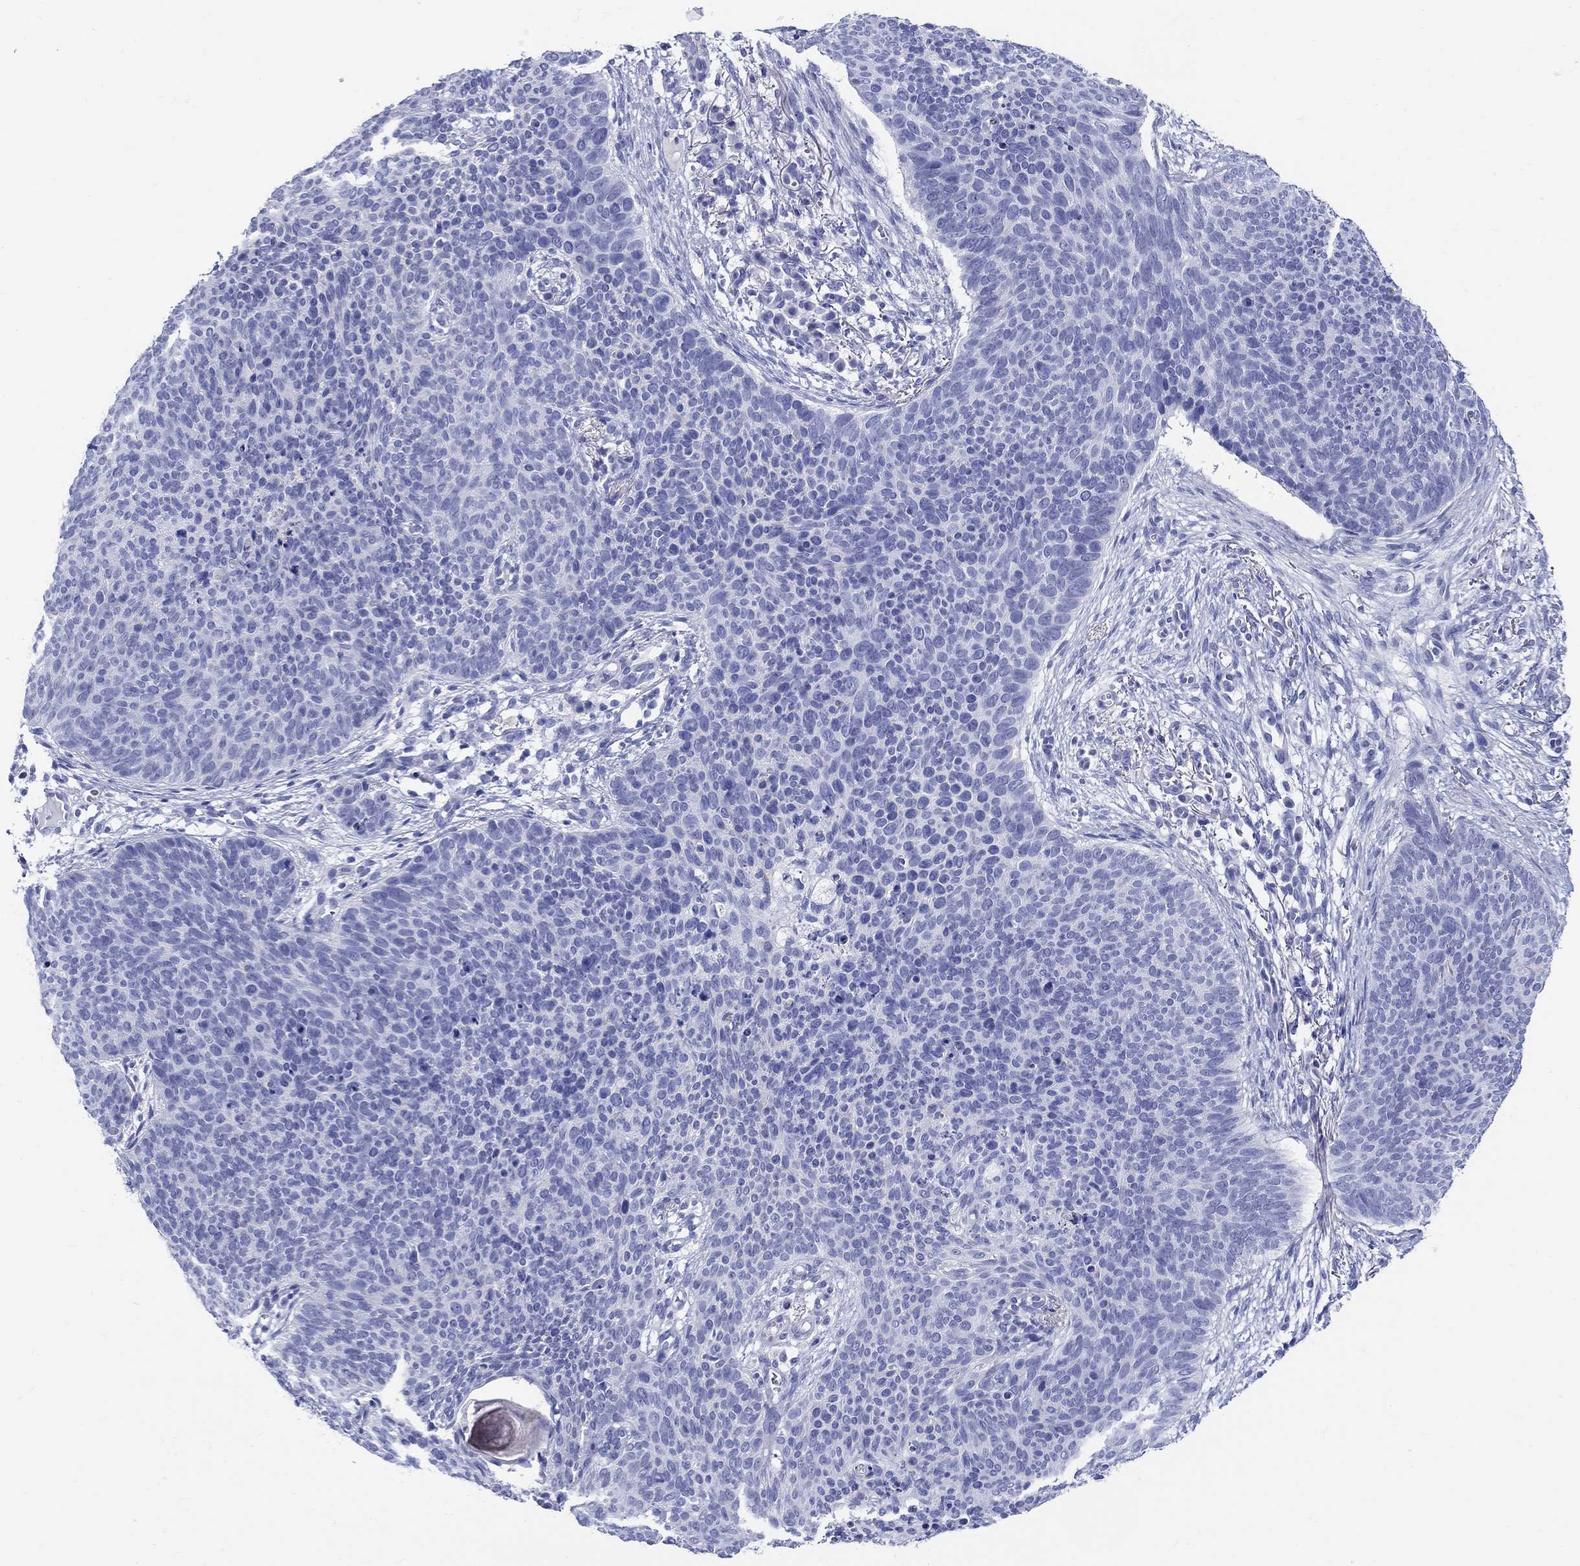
{"staining": {"intensity": "negative", "quantity": "none", "location": "none"}, "tissue": "skin cancer", "cell_type": "Tumor cells", "image_type": "cancer", "snomed": [{"axis": "morphology", "description": "Basal cell carcinoma"}, {"axis": "topography", "description": "Skin"}], "caption": "Immunohistochemistry histopathology image of basal cell carcinoma (skin) stained for a protein (brown), which reveals no staining in tumor cells.", "gene": "CRYGS", "patient": {"sex": "male", "age": 64}}